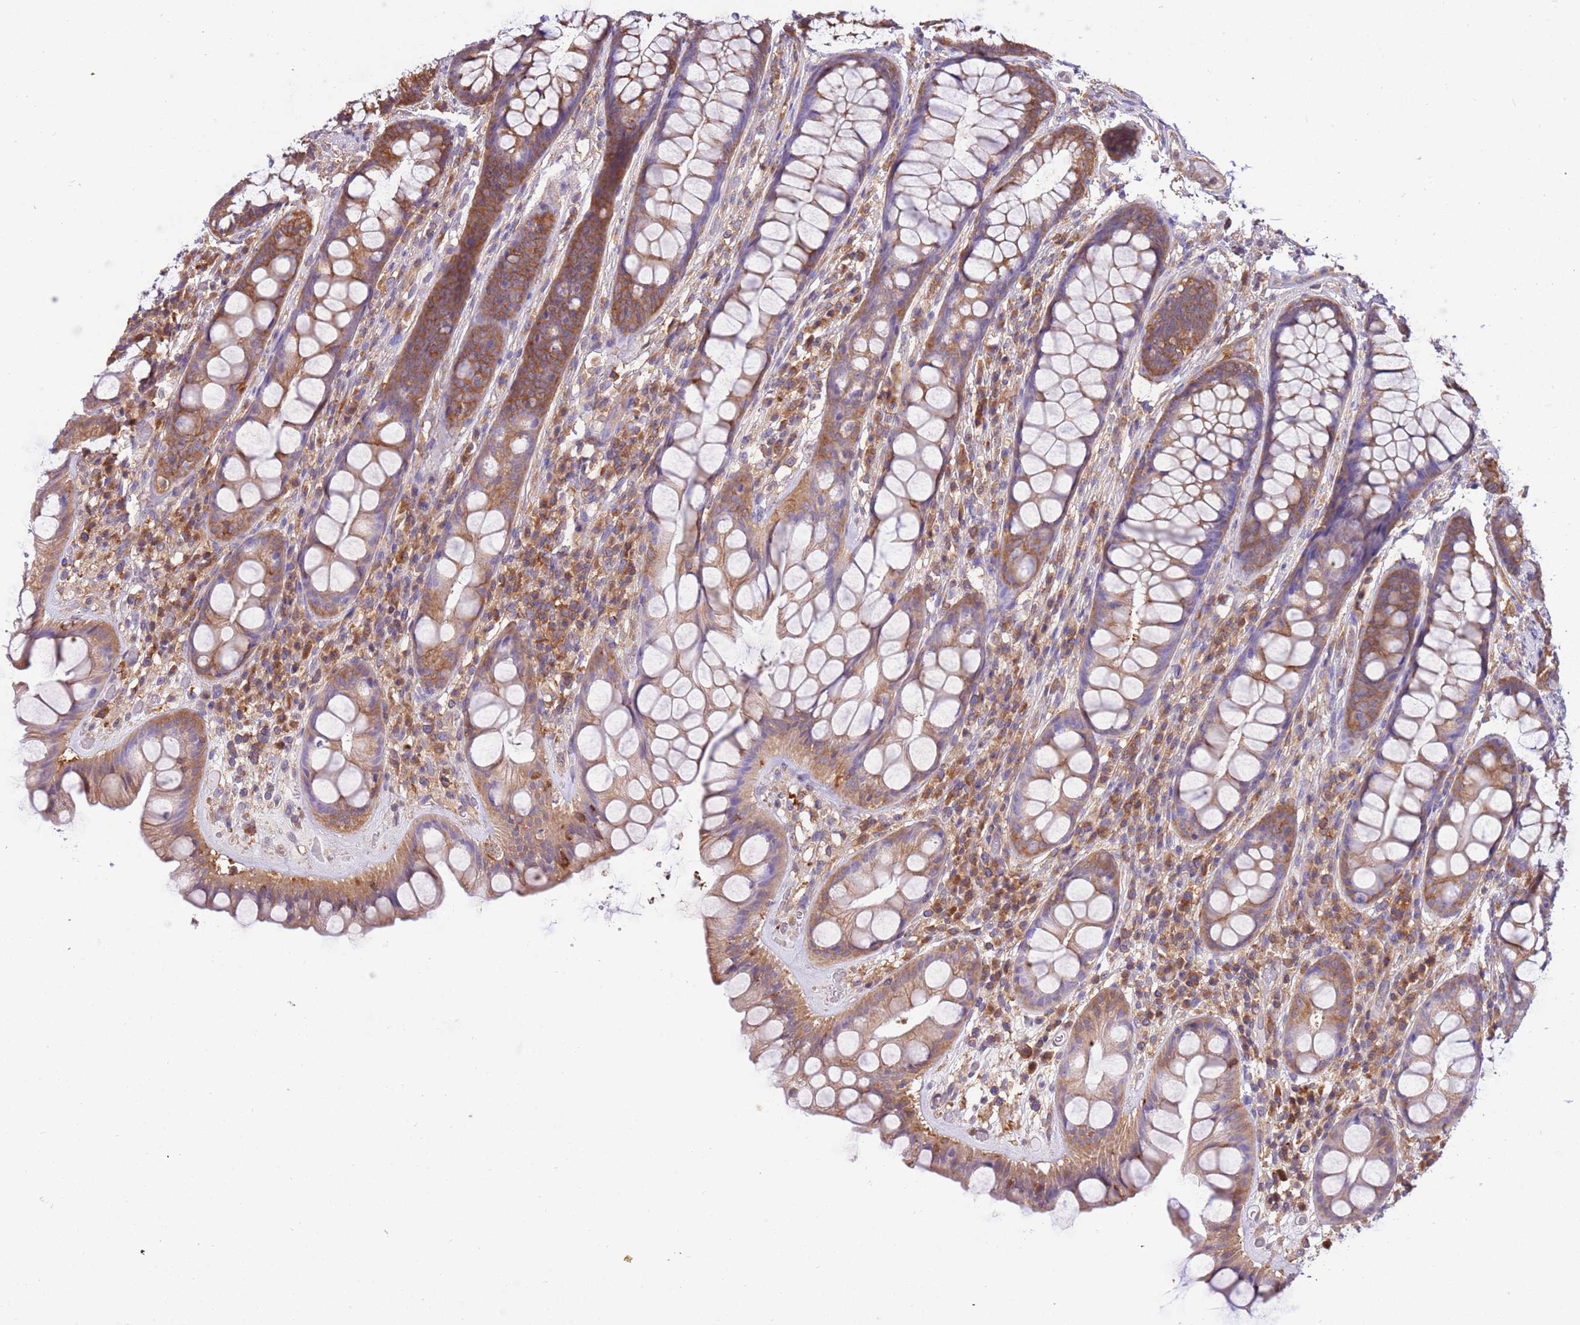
{"staining": {"intensity": "moderate", "quantity": ">75%", "location": "cytoplasmic/membranous"}, "tissue": "rectum", "cell_type": "Glandular cells", "image_type": "normal", "snomed": [{"axis": "morphology", "description": "Normal tissue, NOS"}, {"axis": "topography", "description": "Rectum"}], "caption": "Rectum stained for a protein (brown) reveals moderate cytoplasmic/membranous positive expression in about >75% of glandular cells.", "gene": "STIP1", "patient": {"sex": "male", "age": 74}}